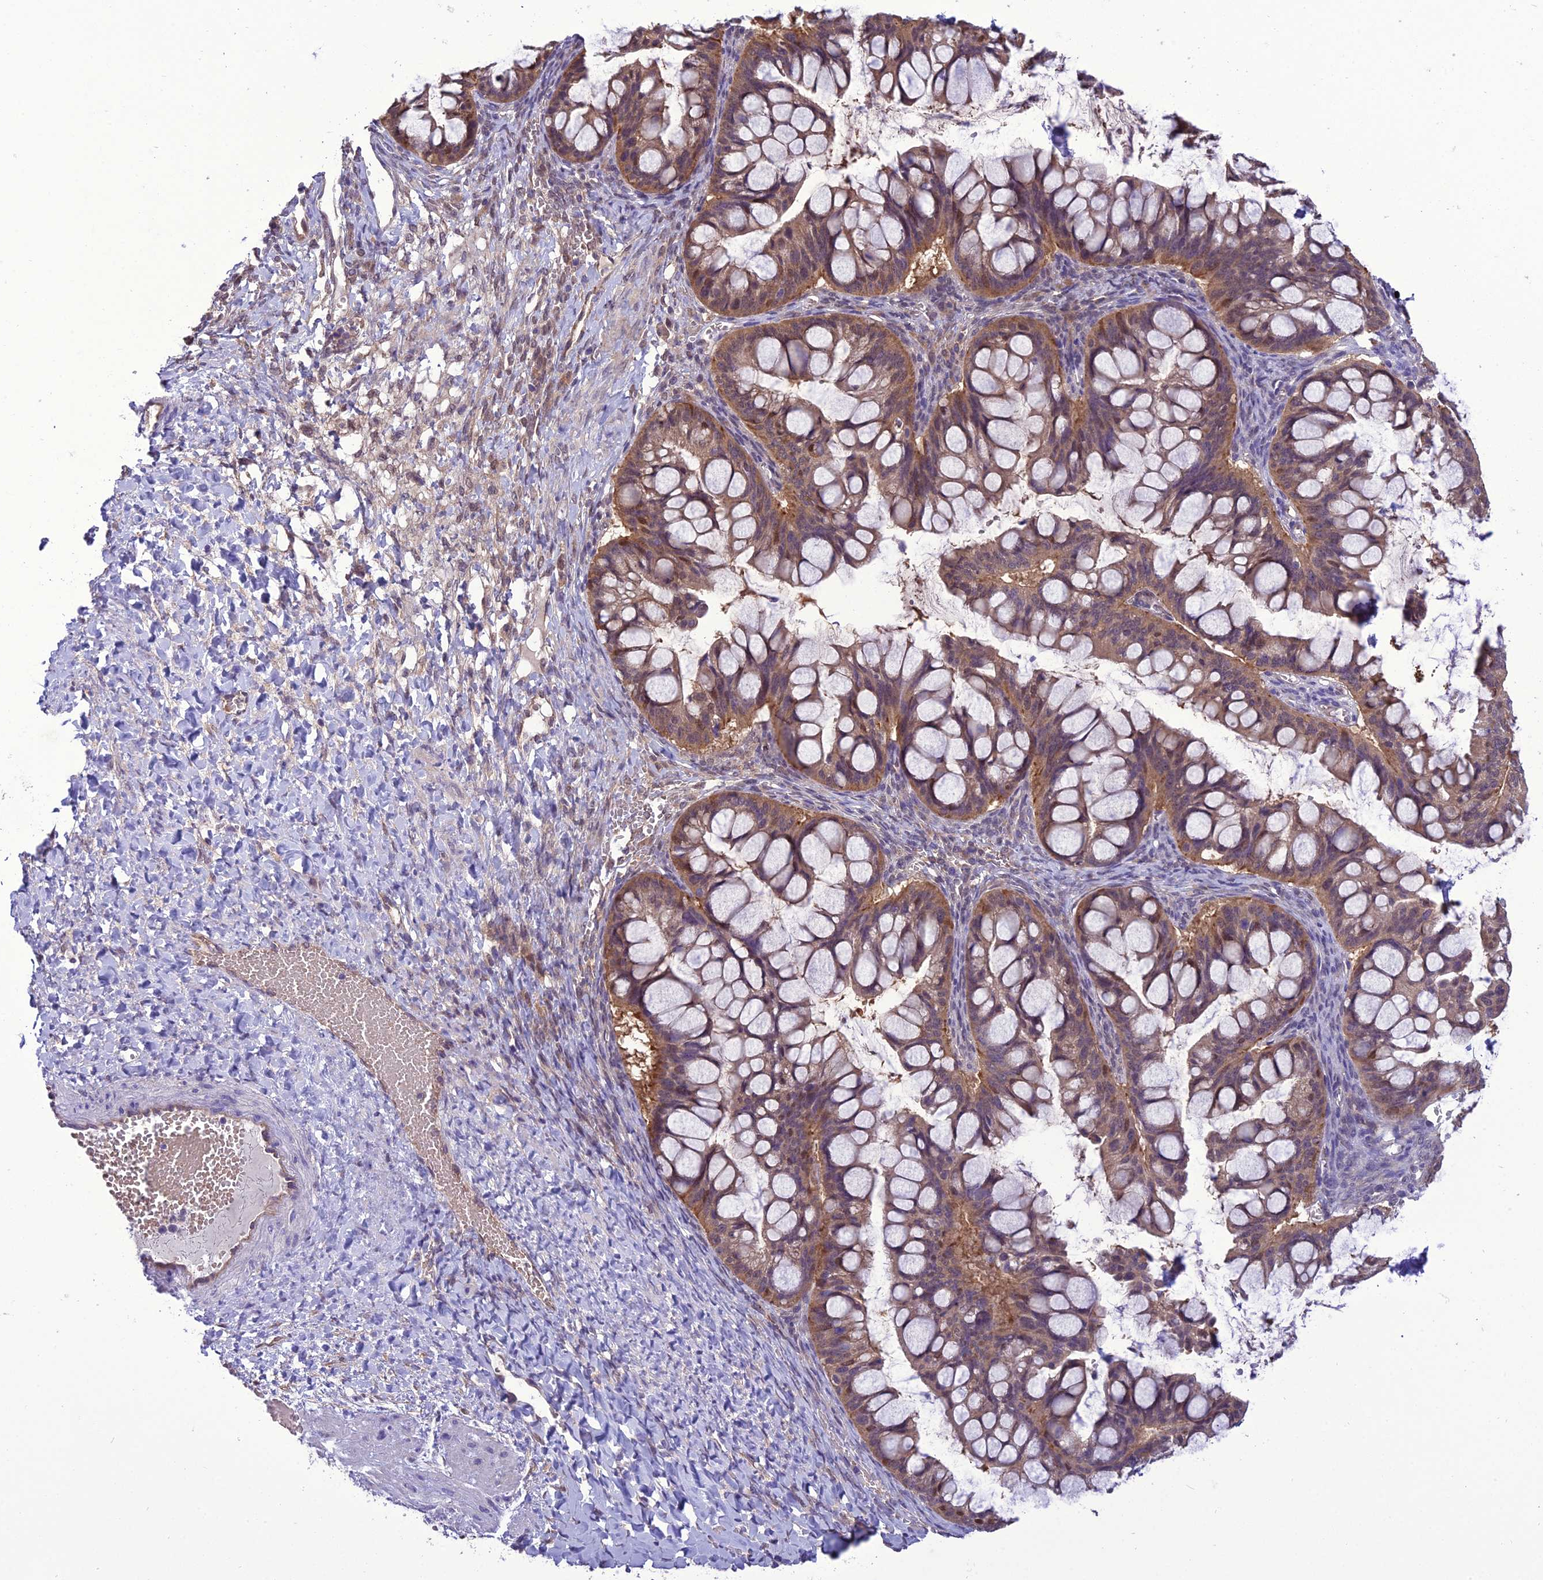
{"staining": {"intensity": "moderate", "quantity": ">75%", "location": "cytoplasmic/membranous,nuclear"}, "tissue": "ovarian cancer", "cell_type": "Tumor cells", "image_type": "cancer", "snomed": [{"axis": "morphology", "description": "Cystadenocarcinoma, mucinous, NOS"}, {"axis": "topography", "description": "Ovary"}], "caption": "Immunohistochemistry staining of ovarian cancer (mucinous cystadenocarcinoma), which shows medium levels of moderate cytoplasmic/membranous and nuclear expression in about >75% of tumor cells indicating moderate cytoplasmic/membranous and nuclear protein staining. The staining was performed using DAB (brown) for protein detection and nuclei were counterstained in hematoxylin (blue).", "gene": "BORCS6", "patient": {"sex": "female", "age": 73}}